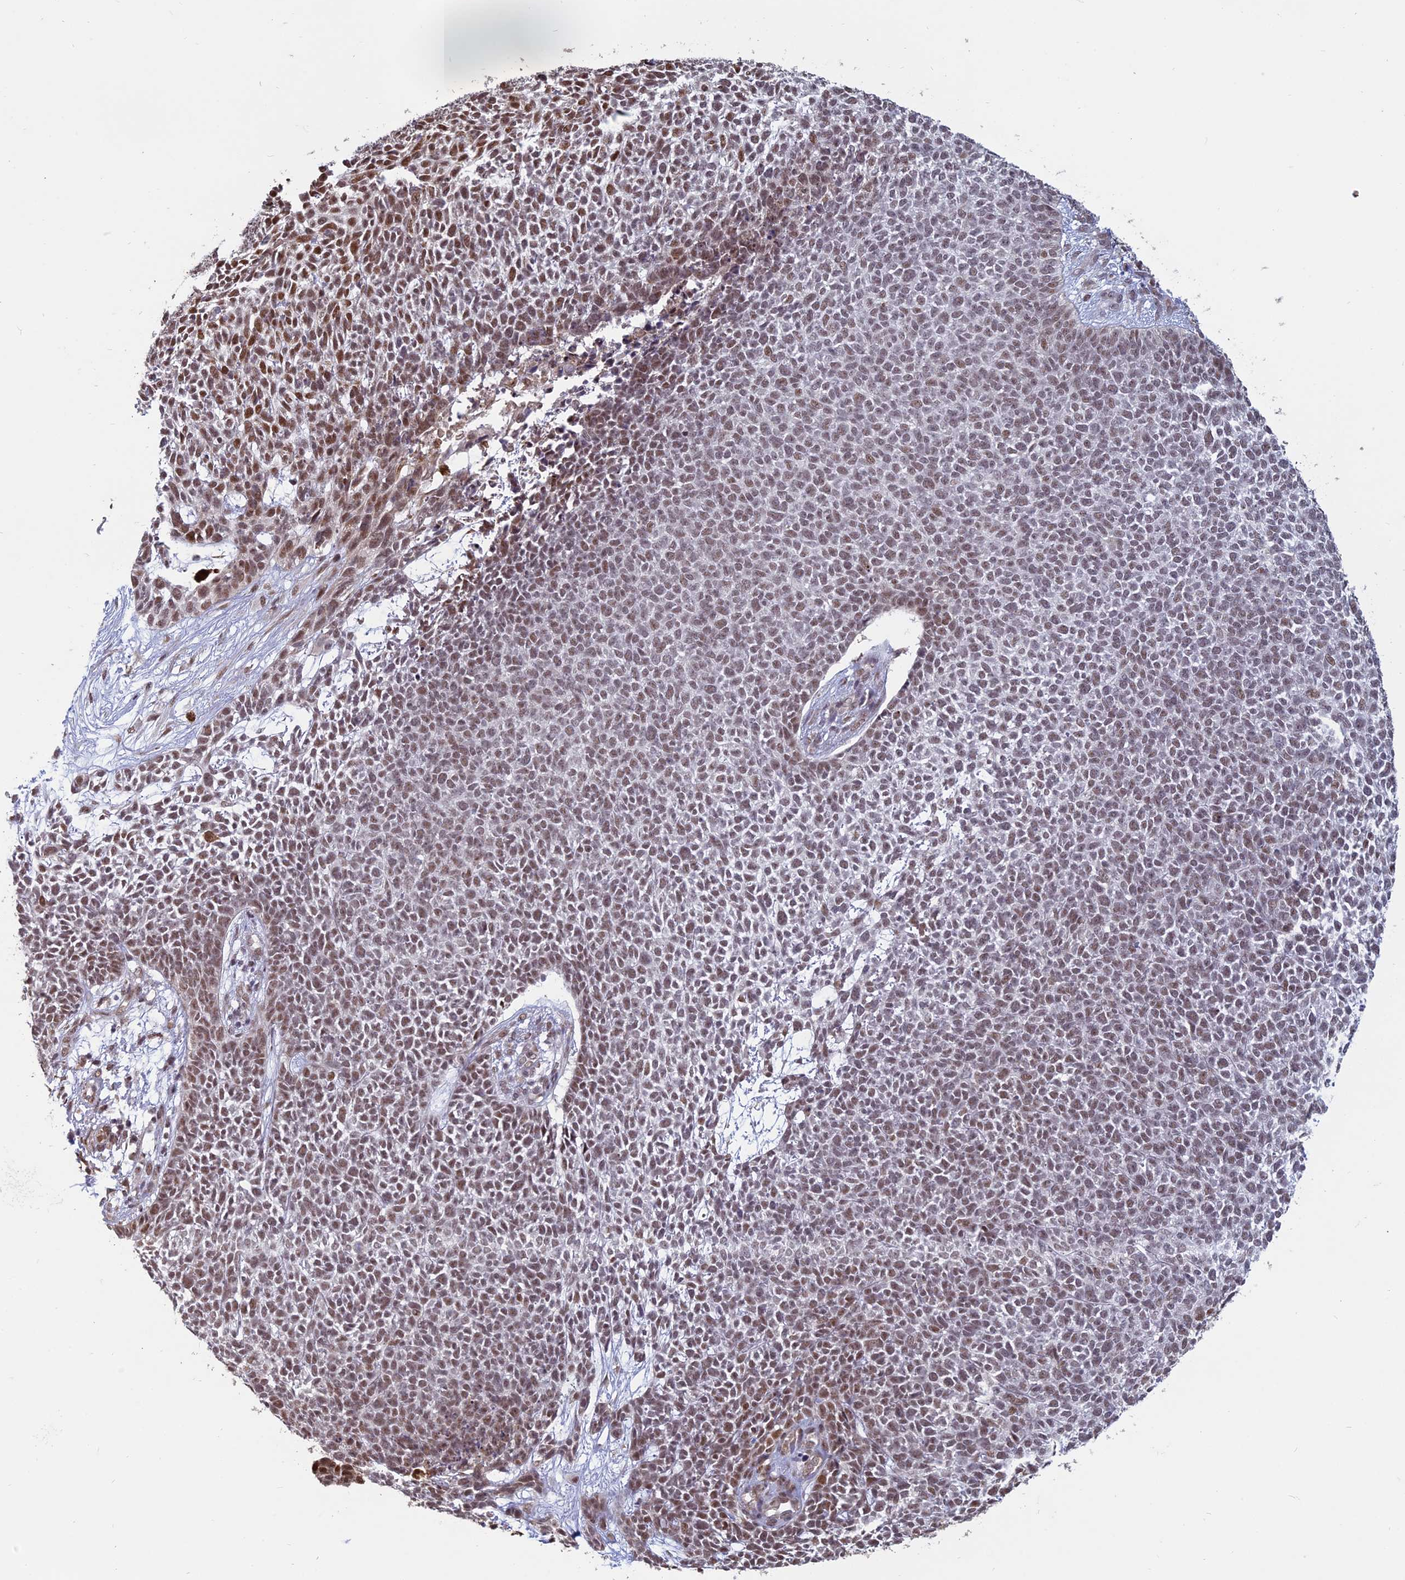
{"staining": {"intensity": "moderate", "quantity": ">75%", "location": "nuclear"}, "tissue": "skin cancer", "cell_type": "Tumor cells", "image_type": "cancer", "snomed": [{"axis": "morphology", "description": "Basal cell carcinoma"}, {"axis": "topography", "description": "Skin"}], "caption": "The immunohistochemical stain highlights moderate nuclear staining in tumor cells of basal cell carcinoma (skin) tissue.", "gene": "MFAP1", "patient": {"sex": "female", "age": 84}}